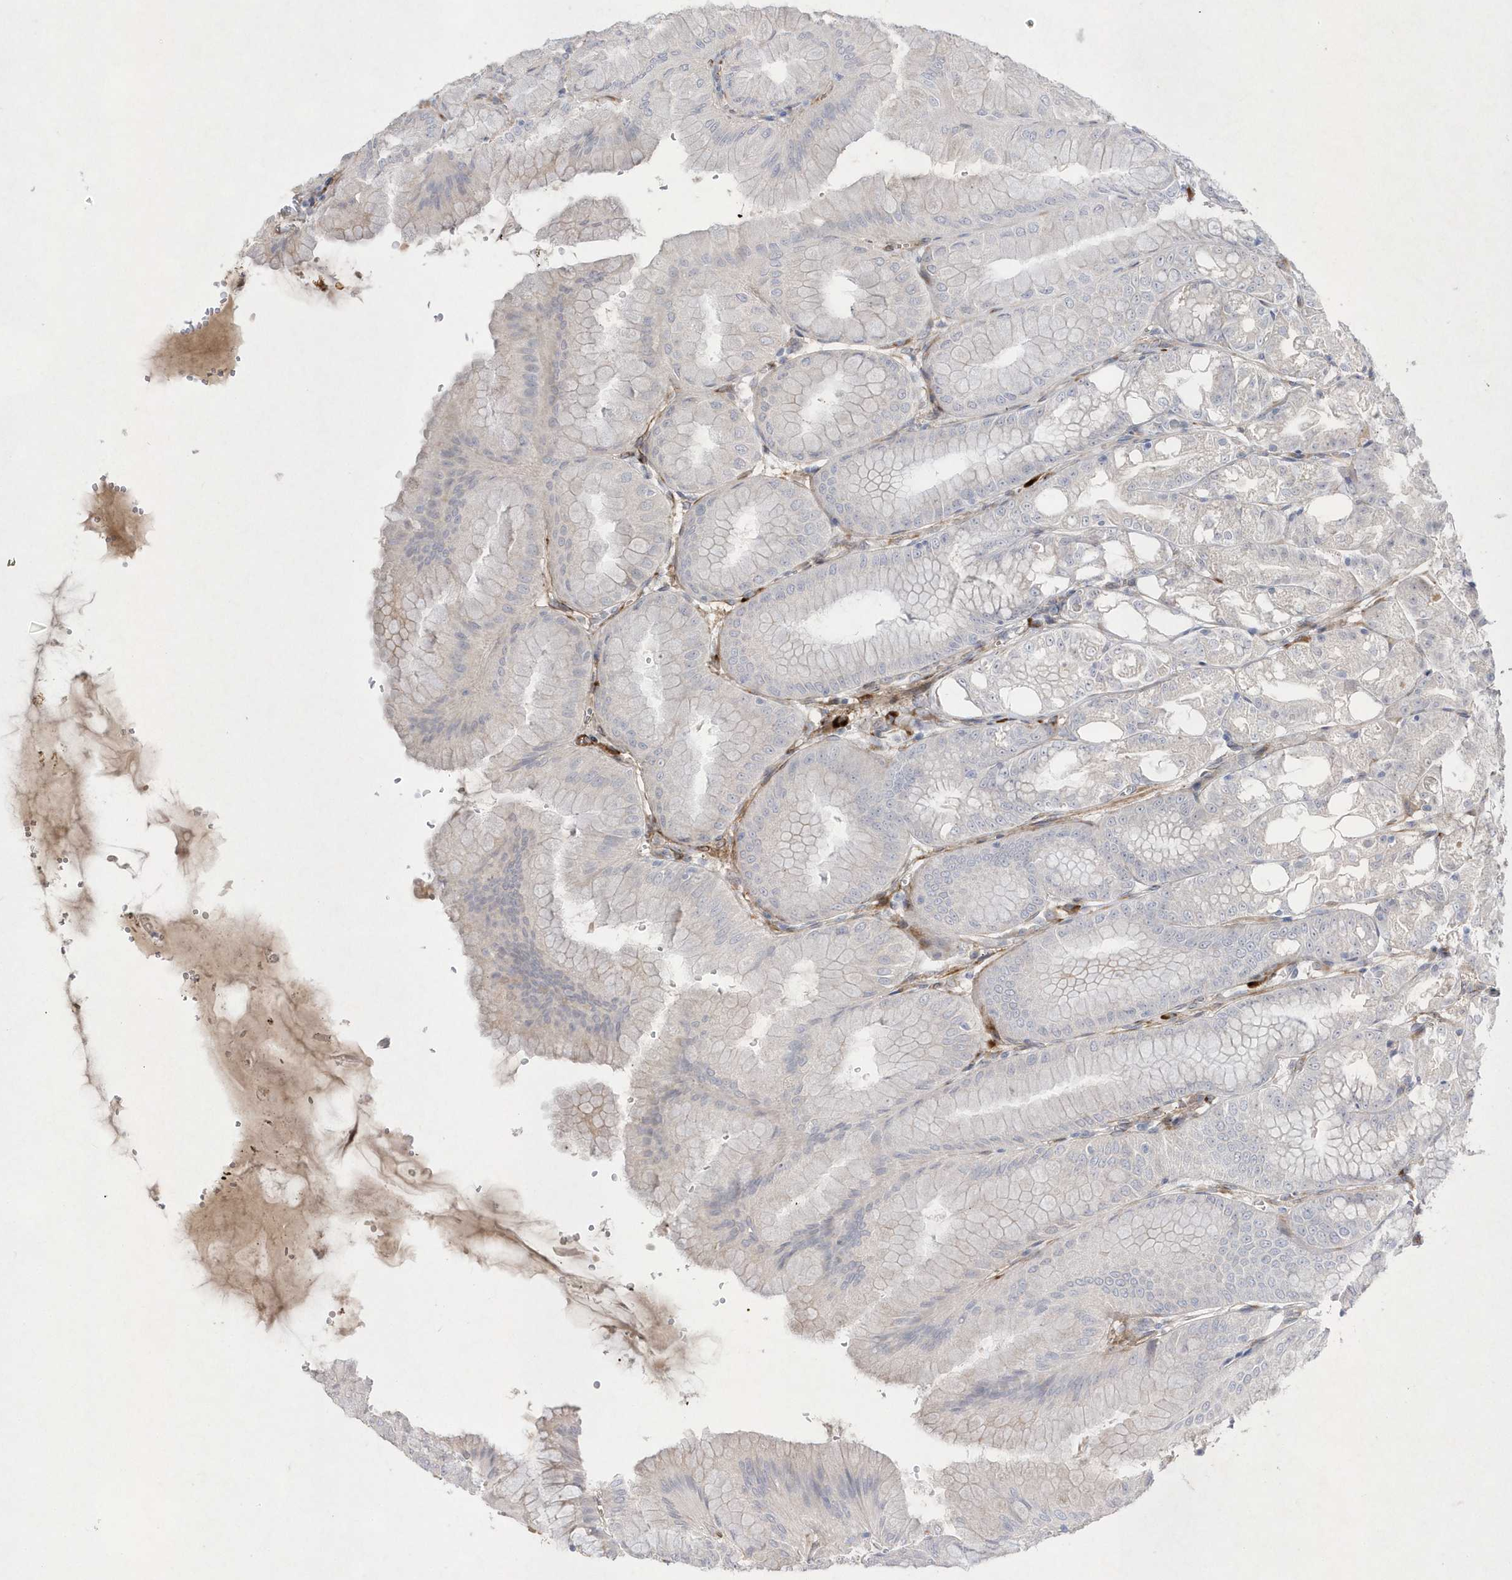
{"staining": {"intensity": "negative", "quantity": "none", "location": "none"}, "tissue": "stomach", "cell_type": "Glandular cells", "image_type": "normal", "snomed": [{"axis": "morphology", "description": "Normal tissue, NOS"}, {"axis": "topography", "description": "Stomach, lower"}], "caption": "This is an IHC histopathology image of normal stomach. There is no staining in glandular cells.", "gene": "TMEM132B", "patient": {"sex": "male", "age": 71}}